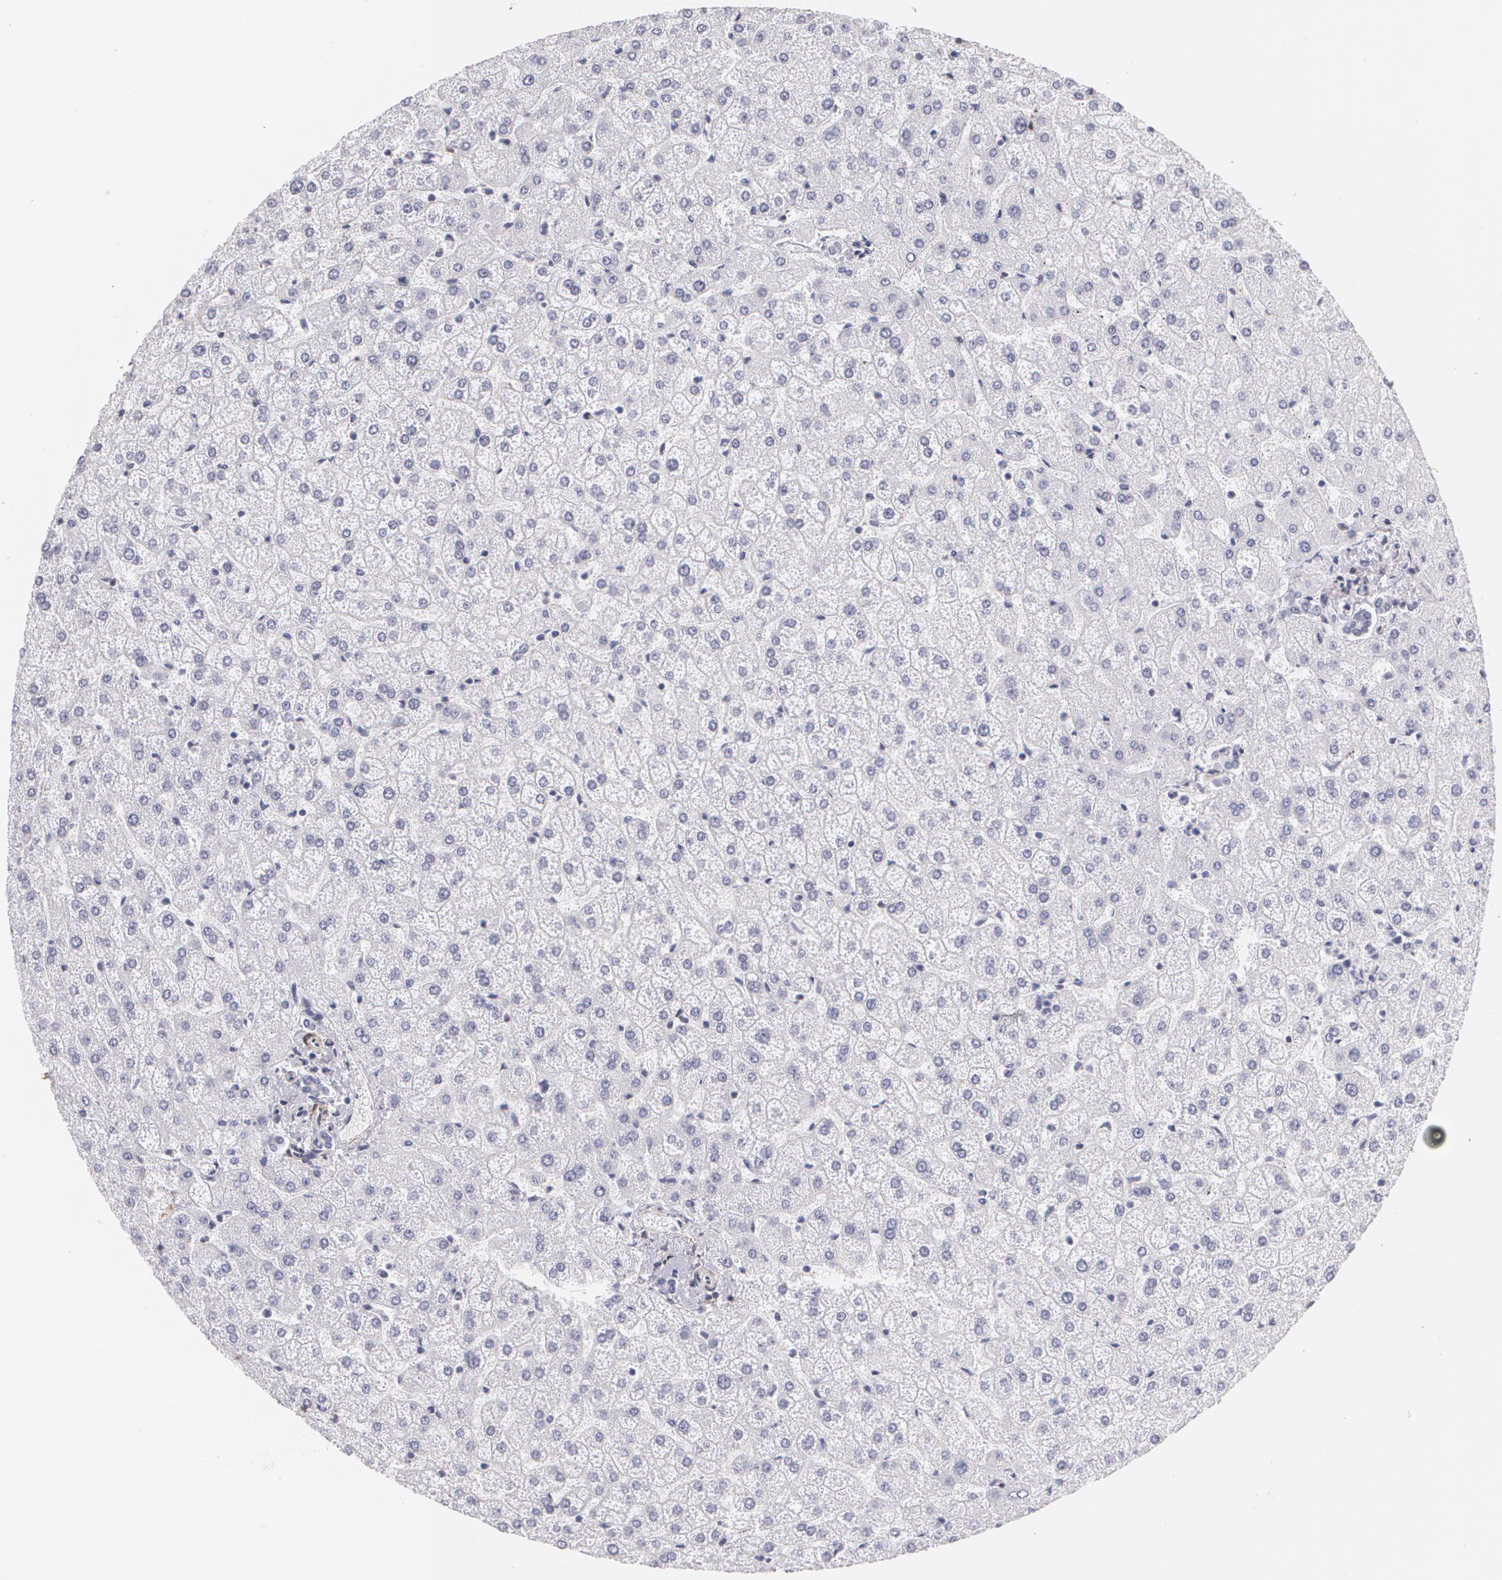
{"staining": {"intensity": "negative", "quantity": "none", "location": "none"}, "tissue": "liver", "cell_type": "Cholangiocytes", "image_type": "normal", "snomed": [{"axis": "morphology", "description": "Normal tissue, NOS"}, {"axis": "topography", "description": "Liver"}], "caption": "Human liver stained for a protein using immunohistochemistry demonstrates no expression in cholangiocytes.", "gene": "VAMP1", "patient": {"sex": "female", "age": 32}}